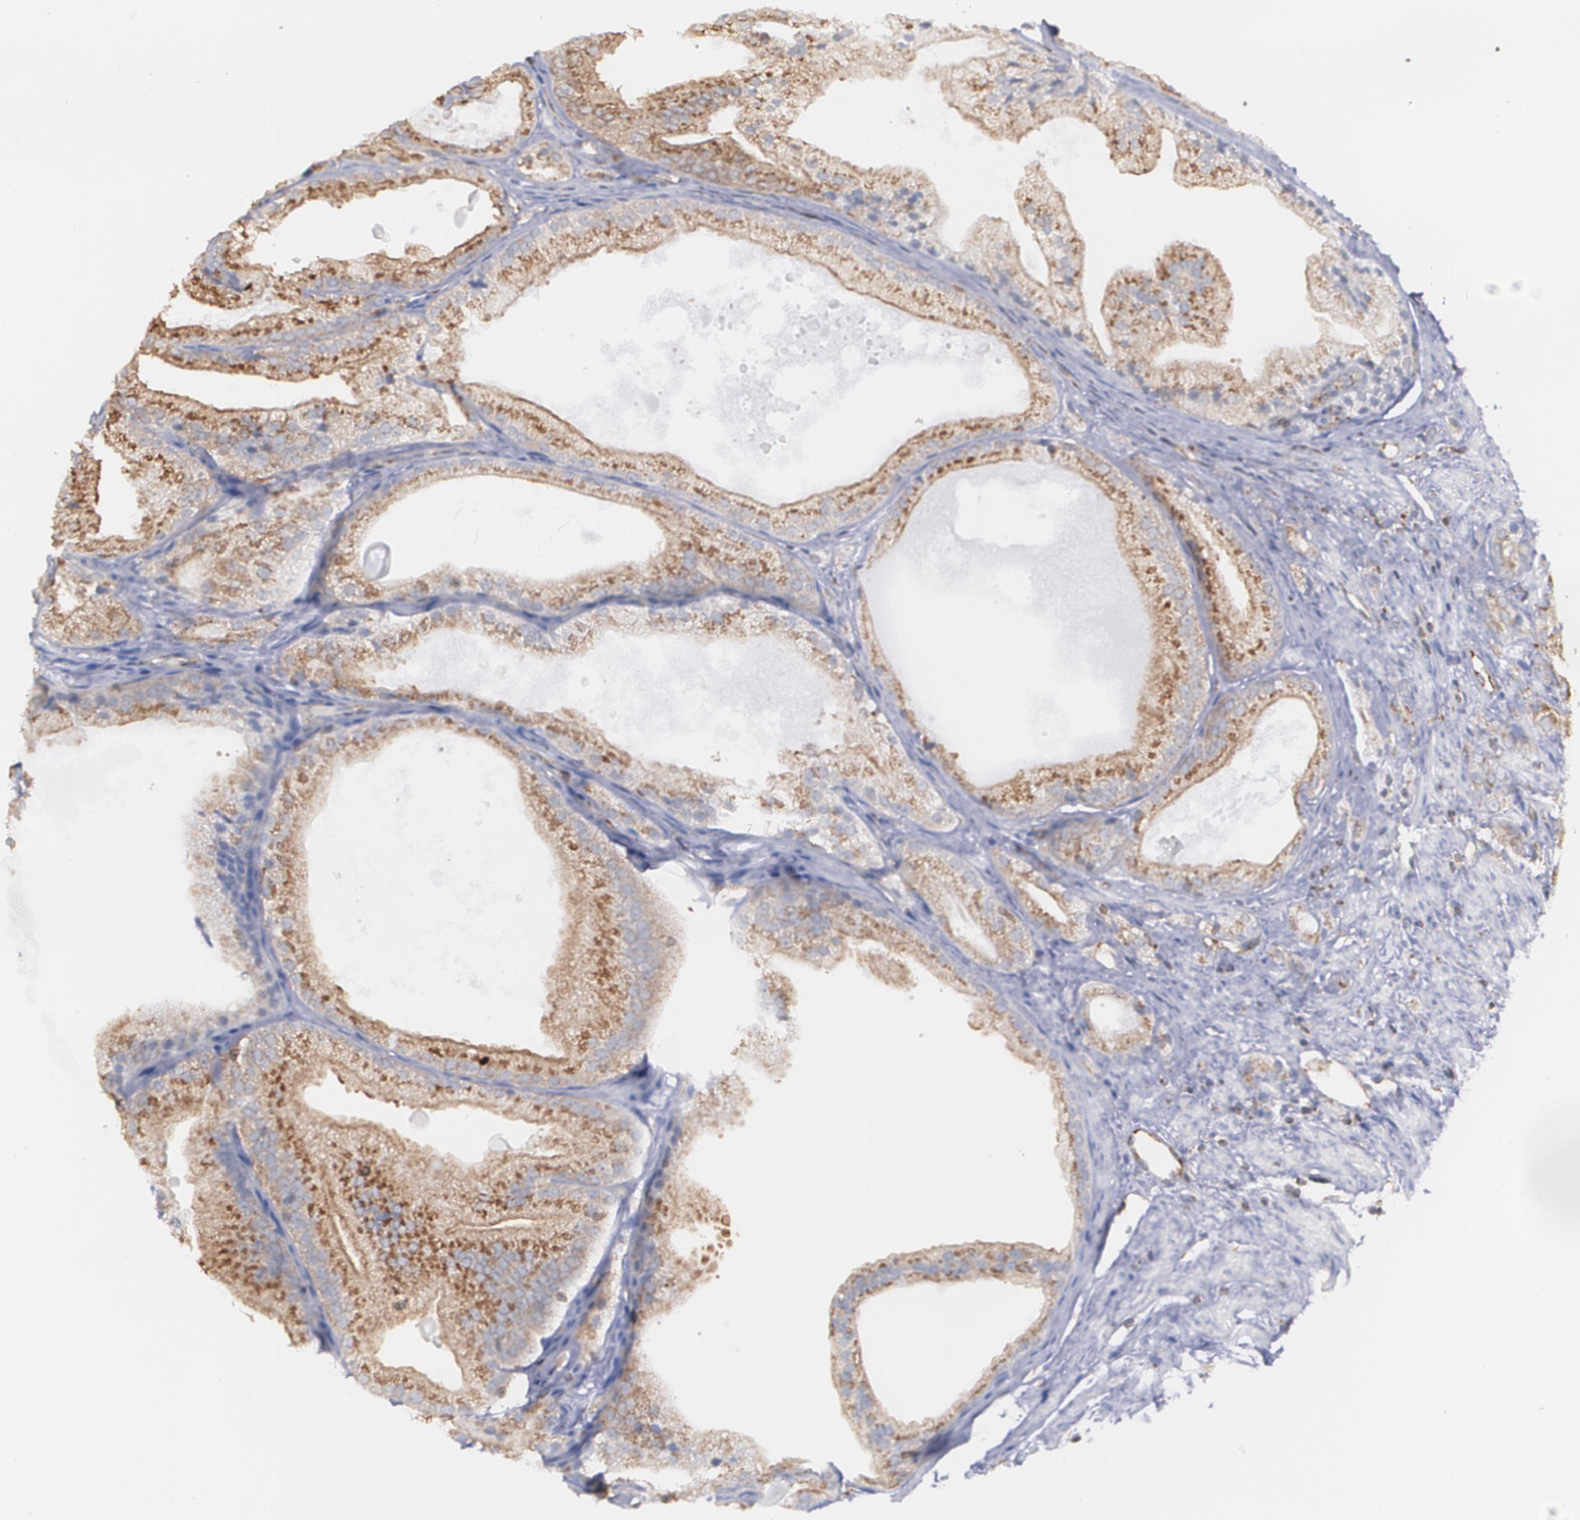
{"staining": {"intensity": "strong", "quantity": ">75%", "location": "cytoplasmic/membranous"}, "tissue": "prostate cancer", "cell_type": "Tumor cells", "image_type": "cancer", "snomed": [{"axis": "morphology", "description": "Adenocarcinoma, Low grade"}, {"axis": "topography", "description": "Prostate"}], "caption": "Protein staining of prostate cancer (adenocarcinoma (low-grade)) tissue exhibits strong cytoplasmic/membranous staining in approximately >75% of tumor cells. (DAB (3,3'-diaminobenzidine) IHC with brightfield microscopy, high magnification).", "gene": "TRIP11", "patient": {"sex": "male", "age": 69}}